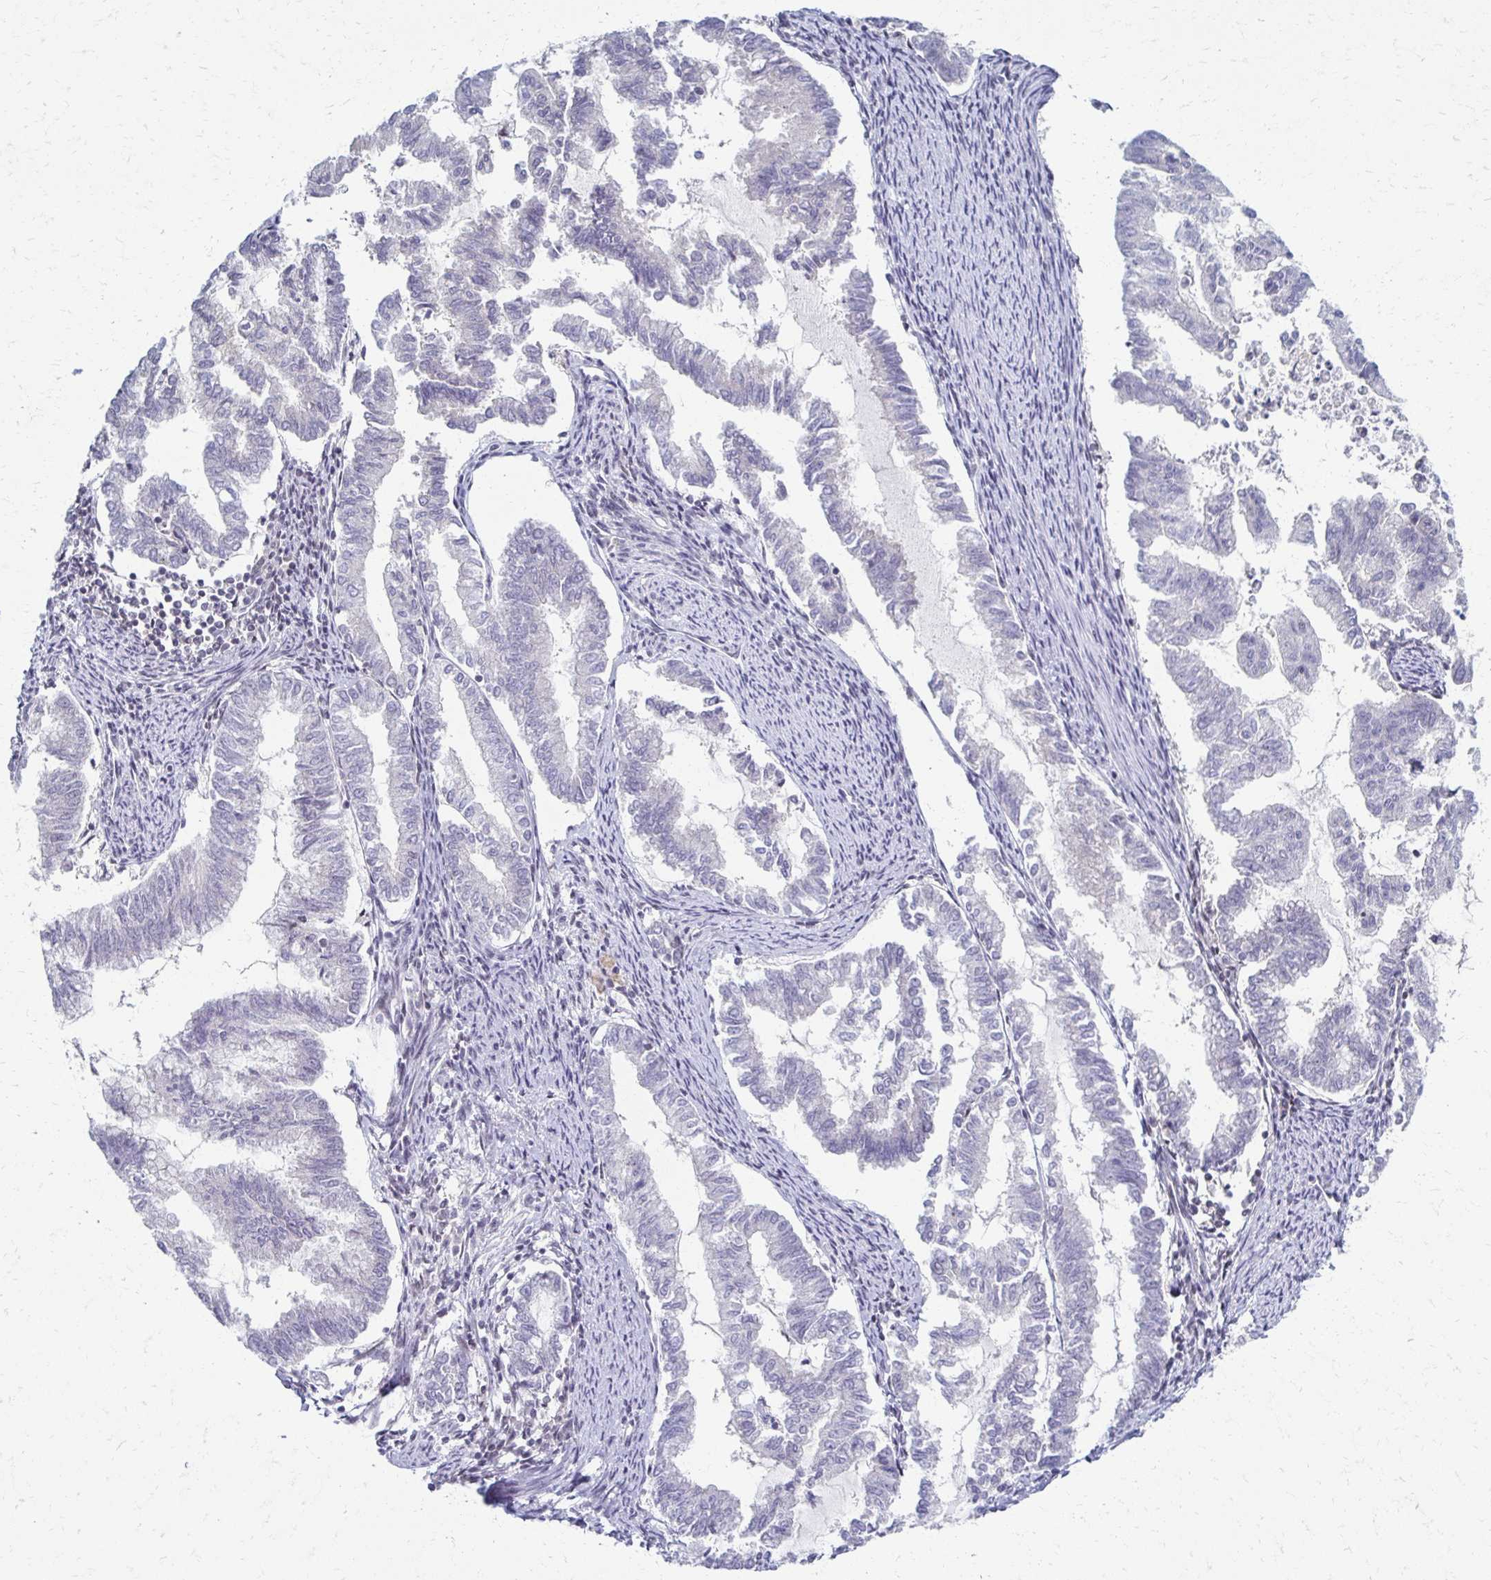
{"staining": {"intensity": "negative", "quantity": "none", "location": "none"}, "tissue": "endometrial cancer", "cell_type": "Tumor cells", "image_type": "cancer", "snomed": [{"axis": "morphology", "description": "Adenocarcinoma, NOS"}, {"axis": "topography", "description": "Endometrium"}], "caption": "IHC of human adenocarcinoma (endometrial) displays no positivity in tumor cells.", "gene": "IRF7", "patient": {"sex": "female", "age": 79}}